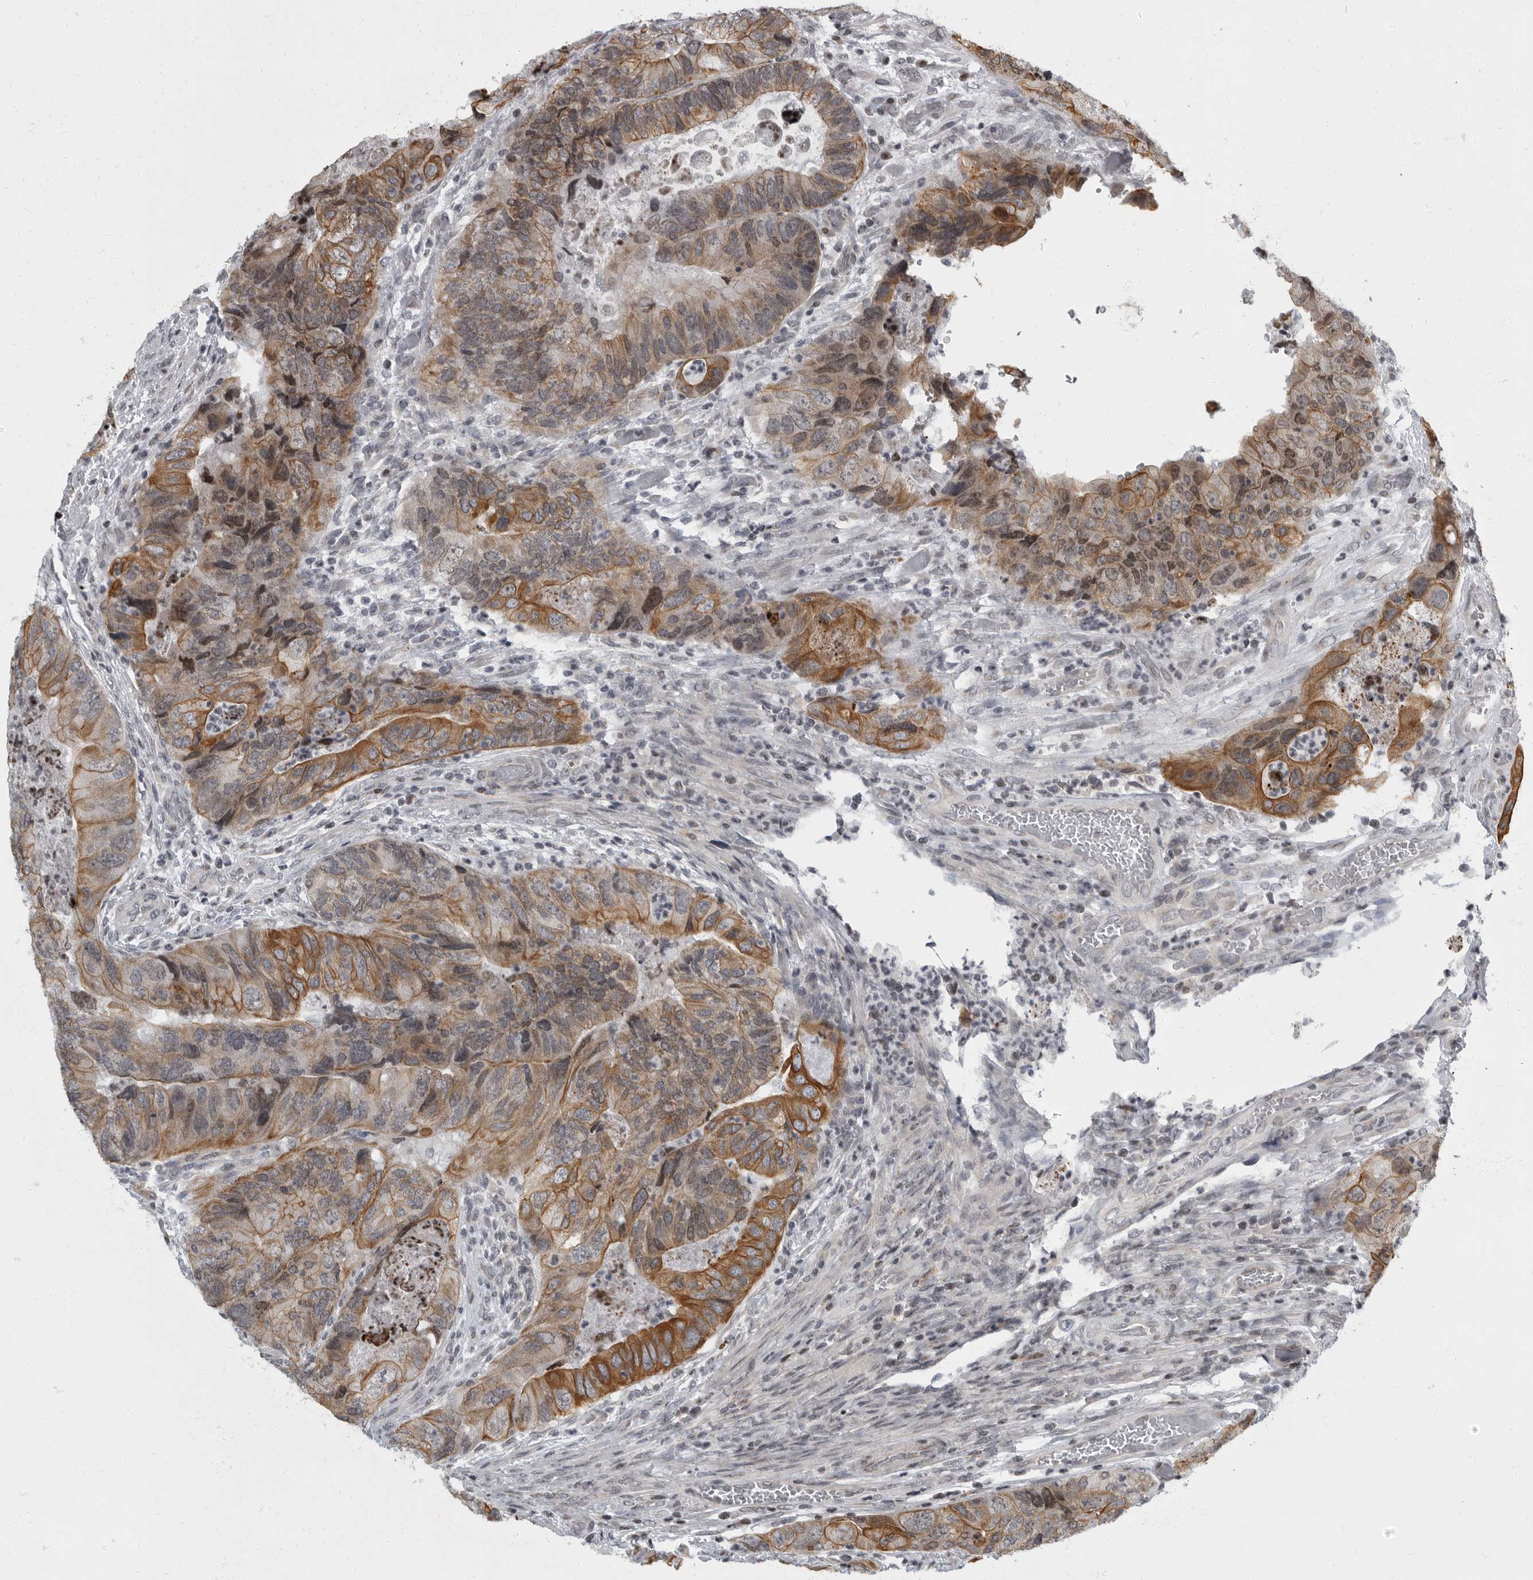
{"staining": {"intensity": "moderate", "quantity": ">75%", "location": "cytoplasmic/membranous"}, "tissue": "colorectal cancer", "cell_type": "Tumor cells", "image_type": "cancer", "snomed": [{"axis": "morphology", "description": "Adenocarcinoma, NOS"}, {"axis": "topography", "description": "Rectum"}], "caption": "Immunohistochemistry micrograph of neoplastic tissue: adenocarcinoma (colorectal) stained using IHC reveals medium levels of moderate protein expression localized specifically in the cytoplasmic/membranous of tumor cells, appearing as a cytoplasmic/membranous brown color.", "gene": "EVI5", "patient": {"sex": "male", "age": 63}}